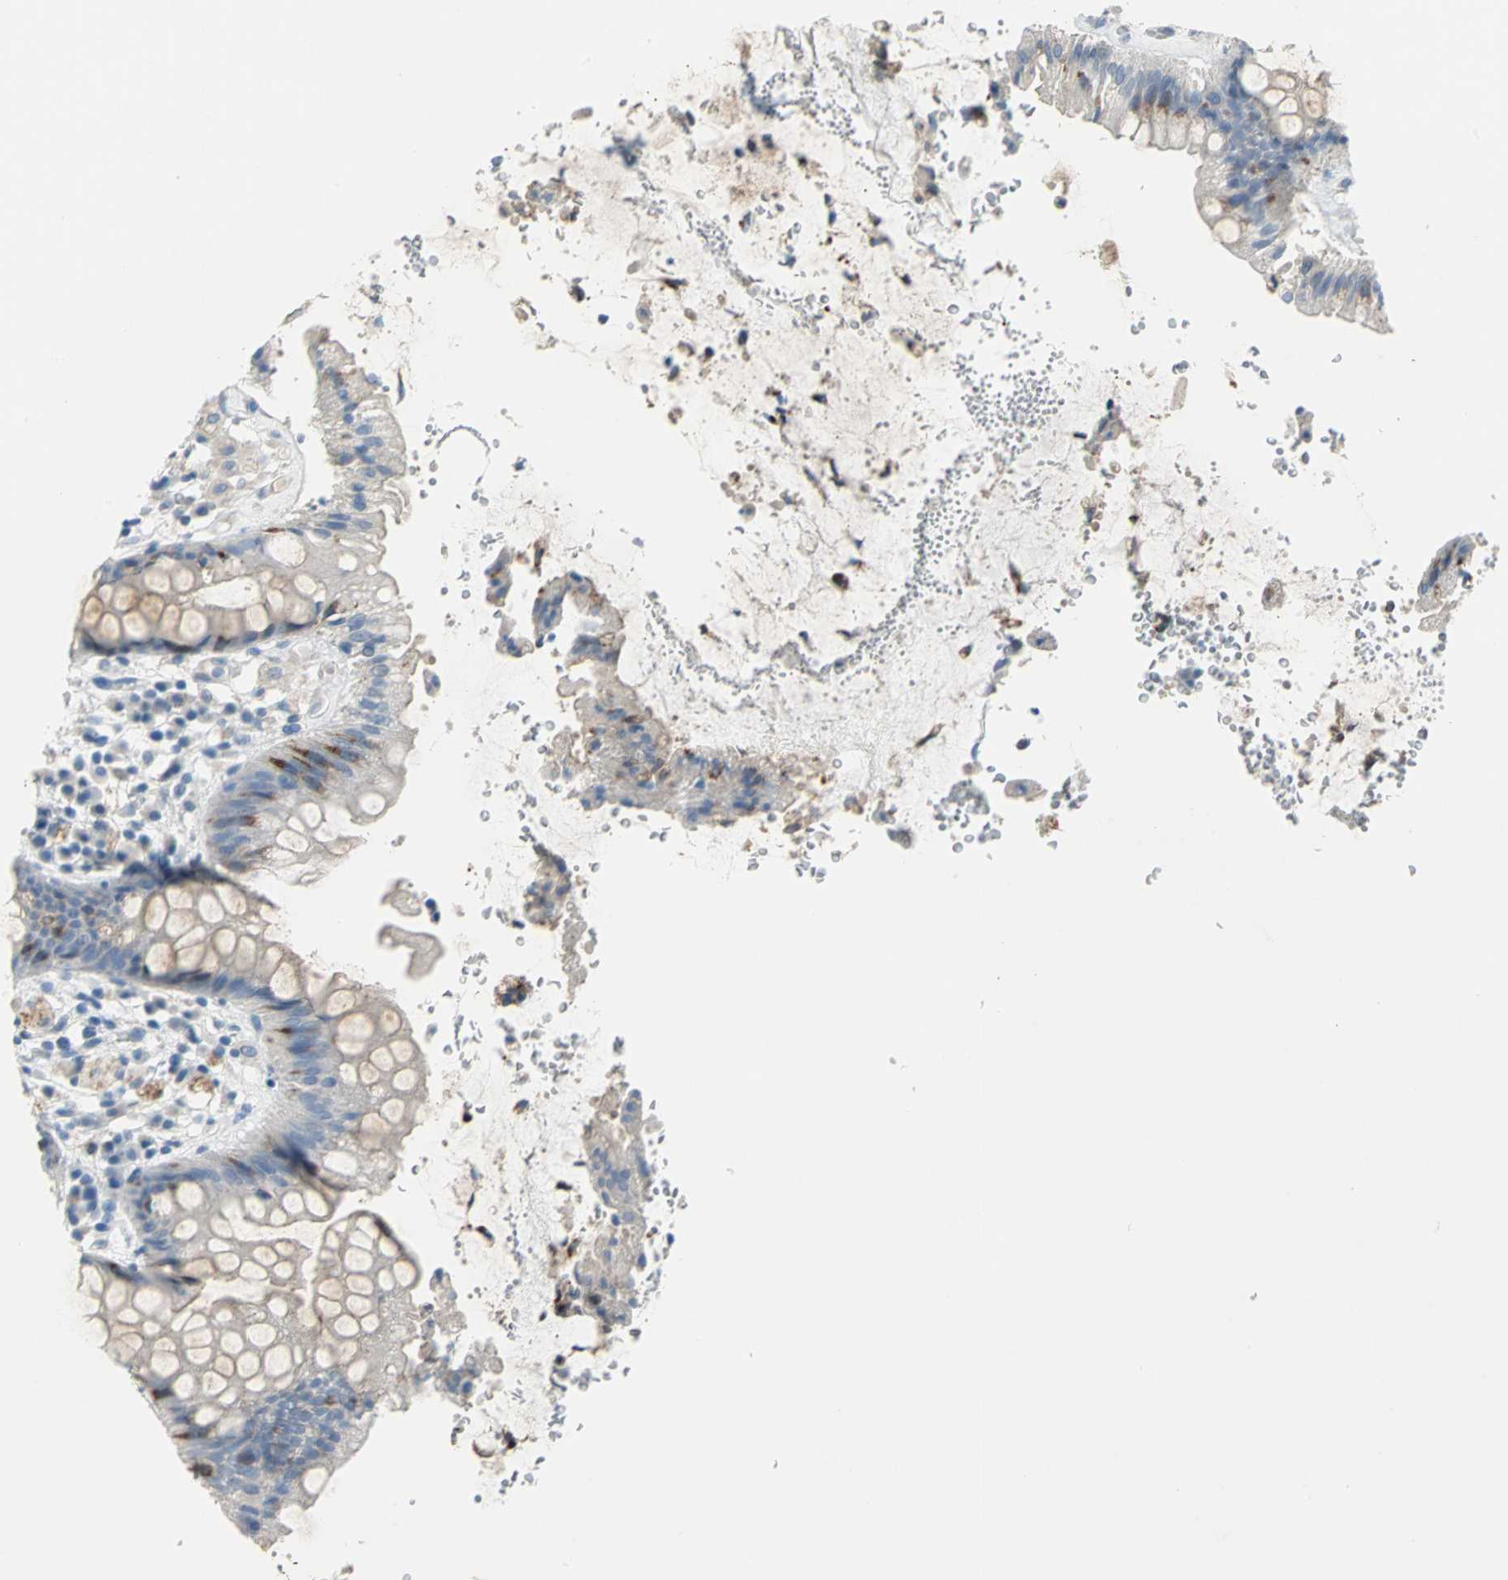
{"staining": {"intensity": "weak", "quantity": ">75%", "location": "cytoplasmic/membranous"}, "tissue": "rectum", "cell_type": "Glandular cells", "image_type": "normal", "snomed": [{"axis": "morphology", "description": "Normal tissue, NOS"}, {"axis": "topography", "description": "Rectum"}], "caption": "IHC of unremarkable rectum displays low levels of weak cytoplasmic/membranous expression in approximately >75% of glandular cells.", "gene": "PTGDS", "patient": {"sex": "female", "age": 46}}